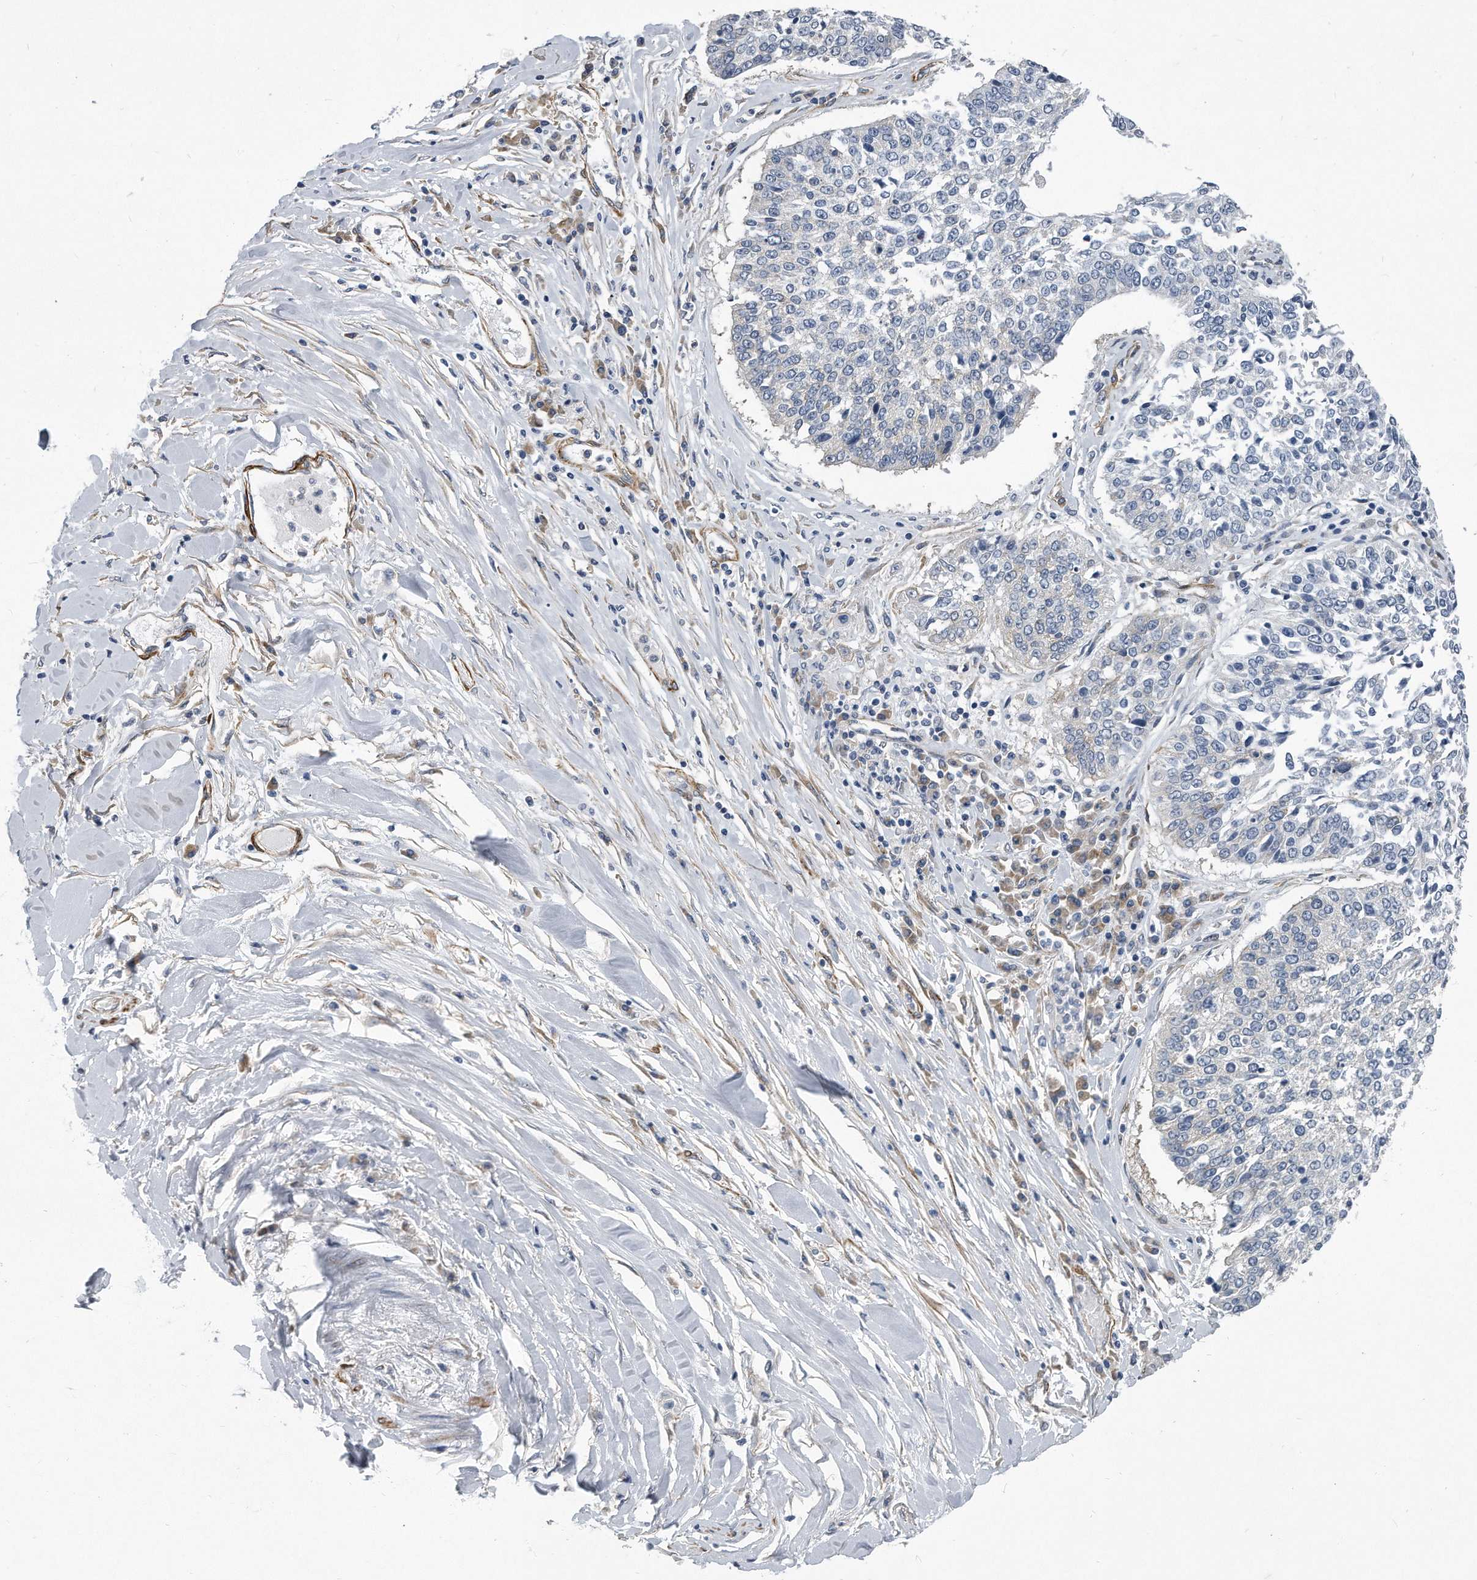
{"staining": {"intensity": "negative", "quantity": "none", "location": "none"}, "tissue": "lung cancer", "cell_type": "Tumor cells", "image_type": "cancer", "snomed": [{"axis": "morphology", "description": "Normal tissue, NOS"}, {"axis": "morphology", "description": "Squamous cell carcinoma, NOS"}, {"axis": "topography", "description": "Cartilage tissue"}, {"axis": "topography", "description": "Lung"}, {"axis": "topography", "description": "Peripheral nerve tissue"}], "caption": "Immunohistochemistry of squamous cell carcinoma (lung) reveals no staining in tumor cells.", "gene": "EIF2B4", "patient": {"sex": "female", "age": 49}}